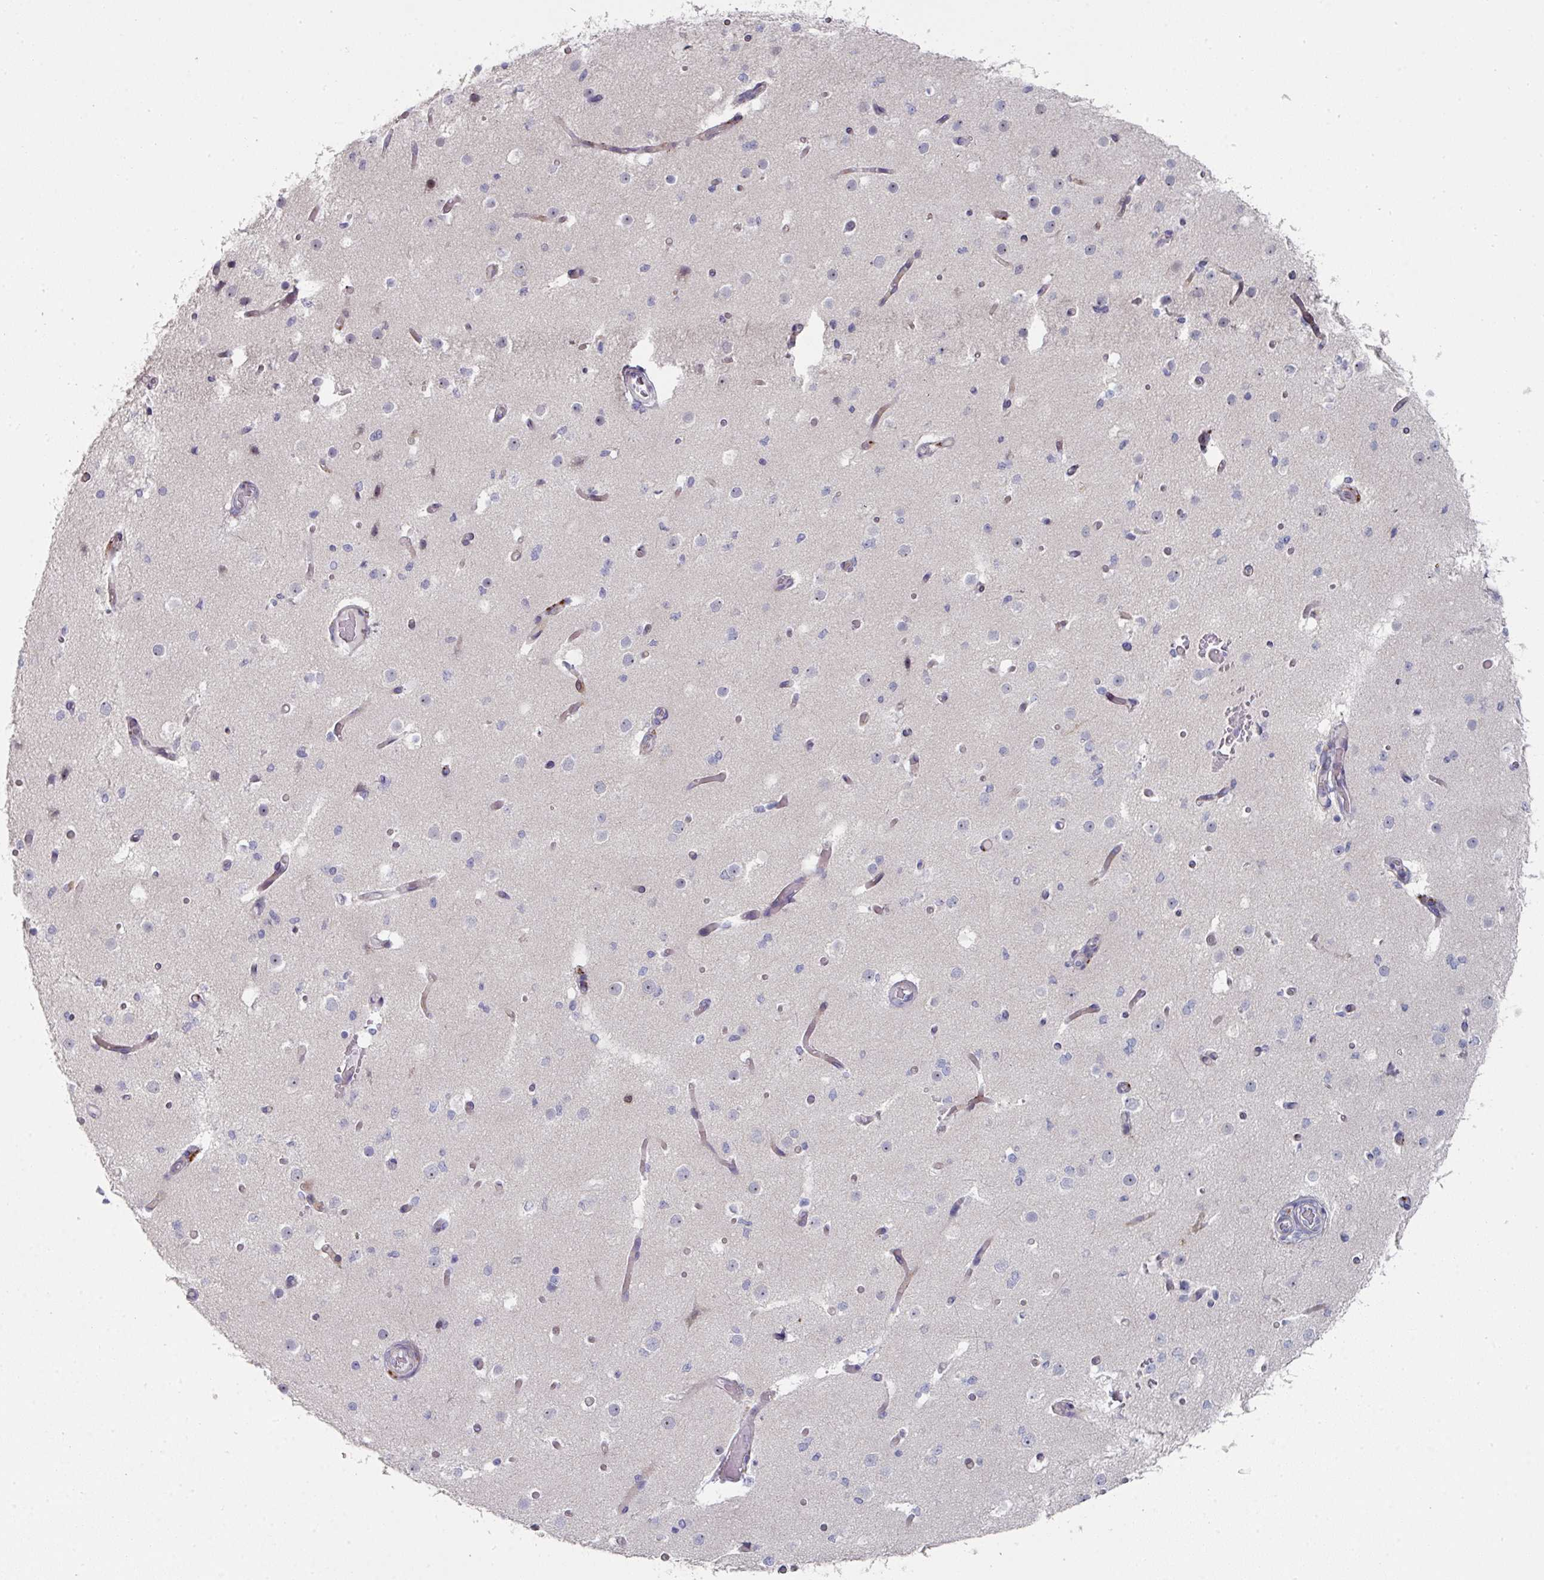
{"staining": {"intensity": "weak", "quantity": "25%-75%", "location": "cytoplasmic/membranous"}, "tissue": "cerebral cortex", "cell_type": "Endothelial cells", "image_type": "normal", "snomed": [{"axis": "morphology", "description": "Normal tissue, NOS"}, {"axis": "morphology", "description": "Inflammation, NOS"}, {"axis": "topography", "description": "Cerebral cortex"}], "caption": "Protein expression by IHC demonstrates weak cytoplasmic/membranous positivity in about 25%-75% of endothelial cells in unremarkable cerebral cortex. The staining was performed using DAB, with brown indicating positive protein expression. Nuclei are stained blue with hematoxylin.", "gene": "NT5C1A", "patient": {"sex": "male", "age": 6}}